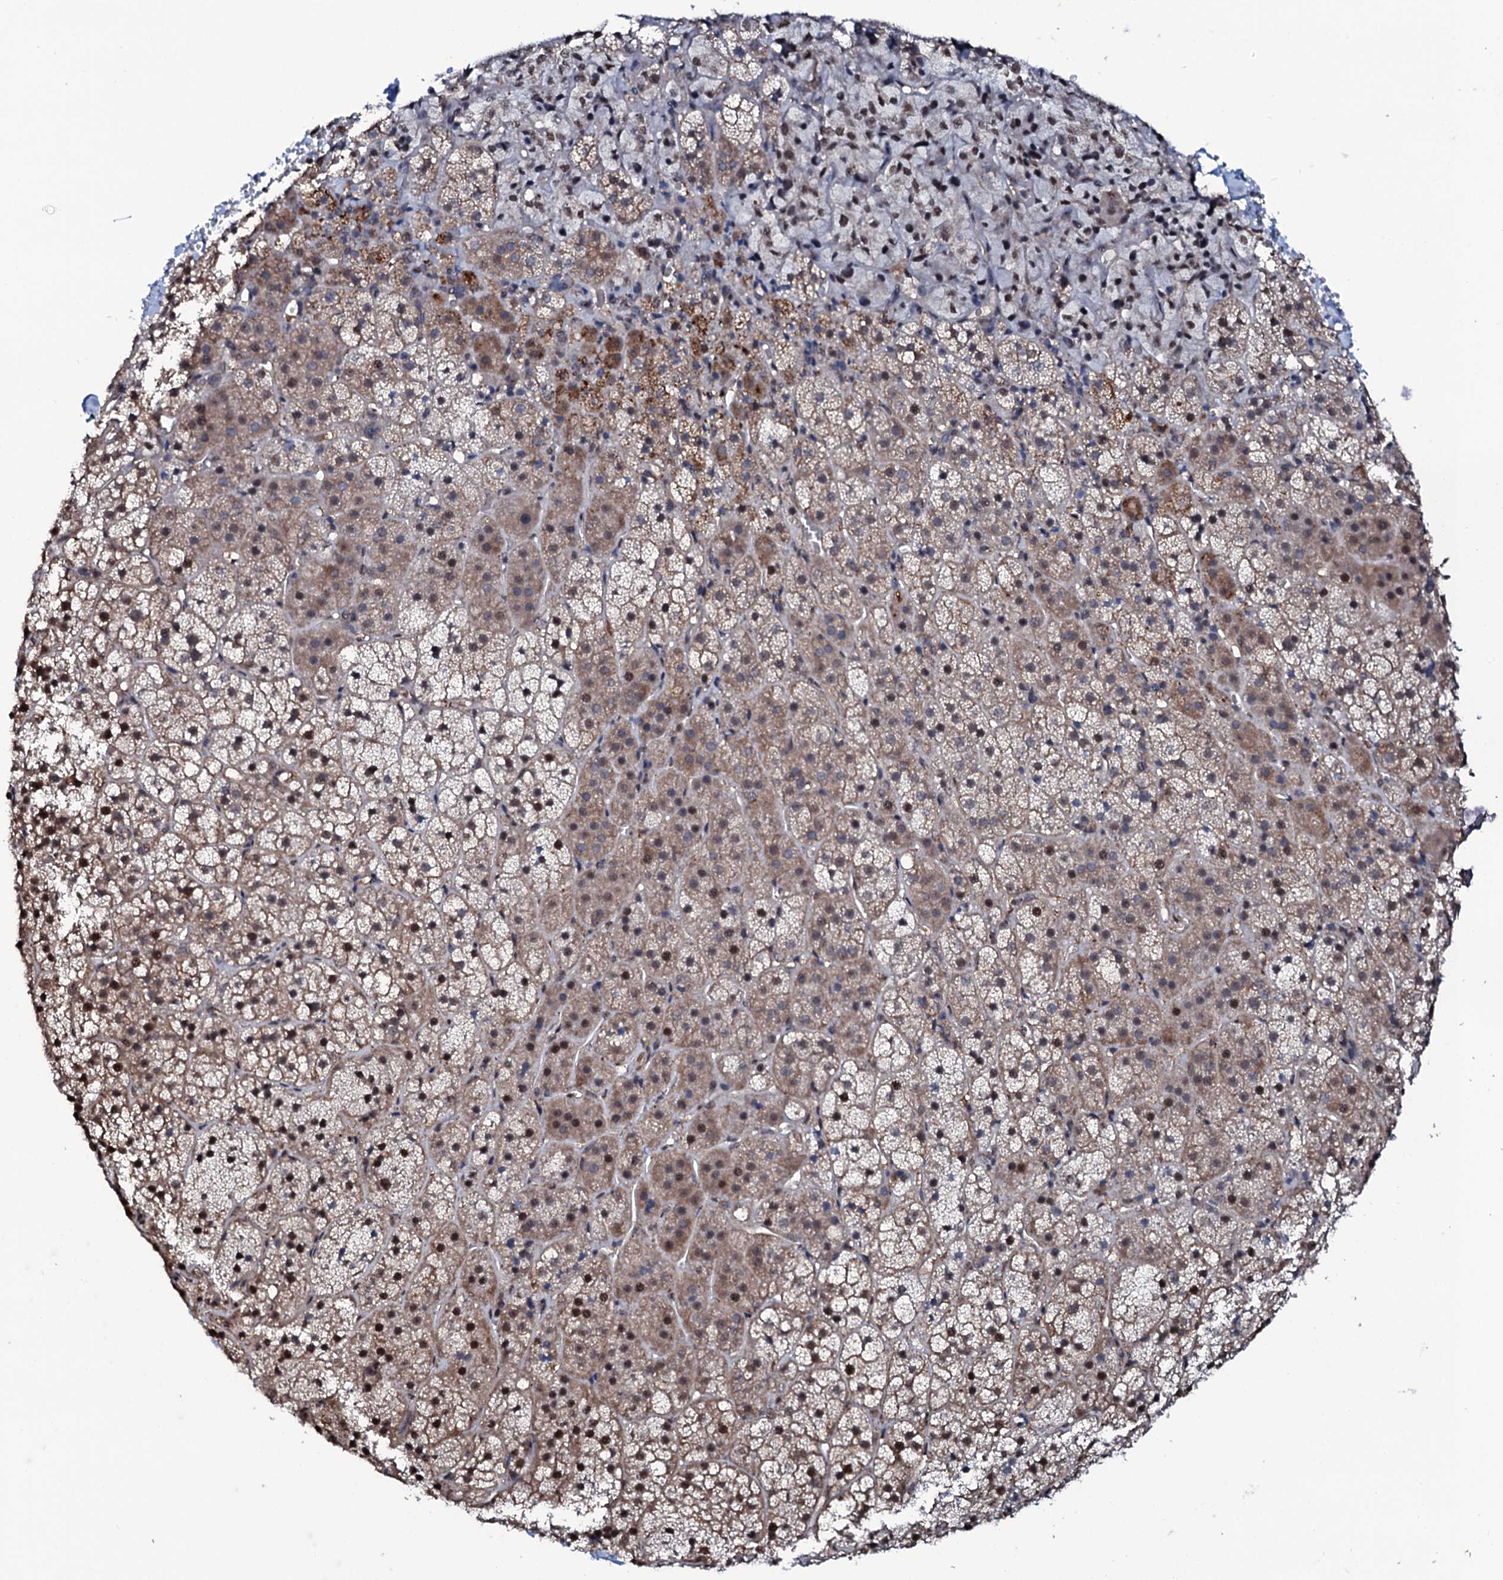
{"staining": {"intensity": "moderate", "quantity": "25%-75%", "location": "cytoplasmic/membranous,nuclear"}, "tissue": "adrenal gland", "cell_type": "Glandular cells", "image_type": "normal", "snomed": [{"axis": "morphology", "description": "Normal tissue, NOS"}, {"axis": "topography", "description": "Adrenal gland"}], "caption": "Brown immunohistochemical staining in unremarkable adrenal gland reveals moderate cytoplasmic/membranous,nuclear expression in about 25%-75% of glandular cells. The staining is performed using DAB brown chromogen to label protein expression. The nuclei are counter-stained blue using hematoxylin.", "gene": "COG6", "patient": {"sex": "female", "age": 44}}